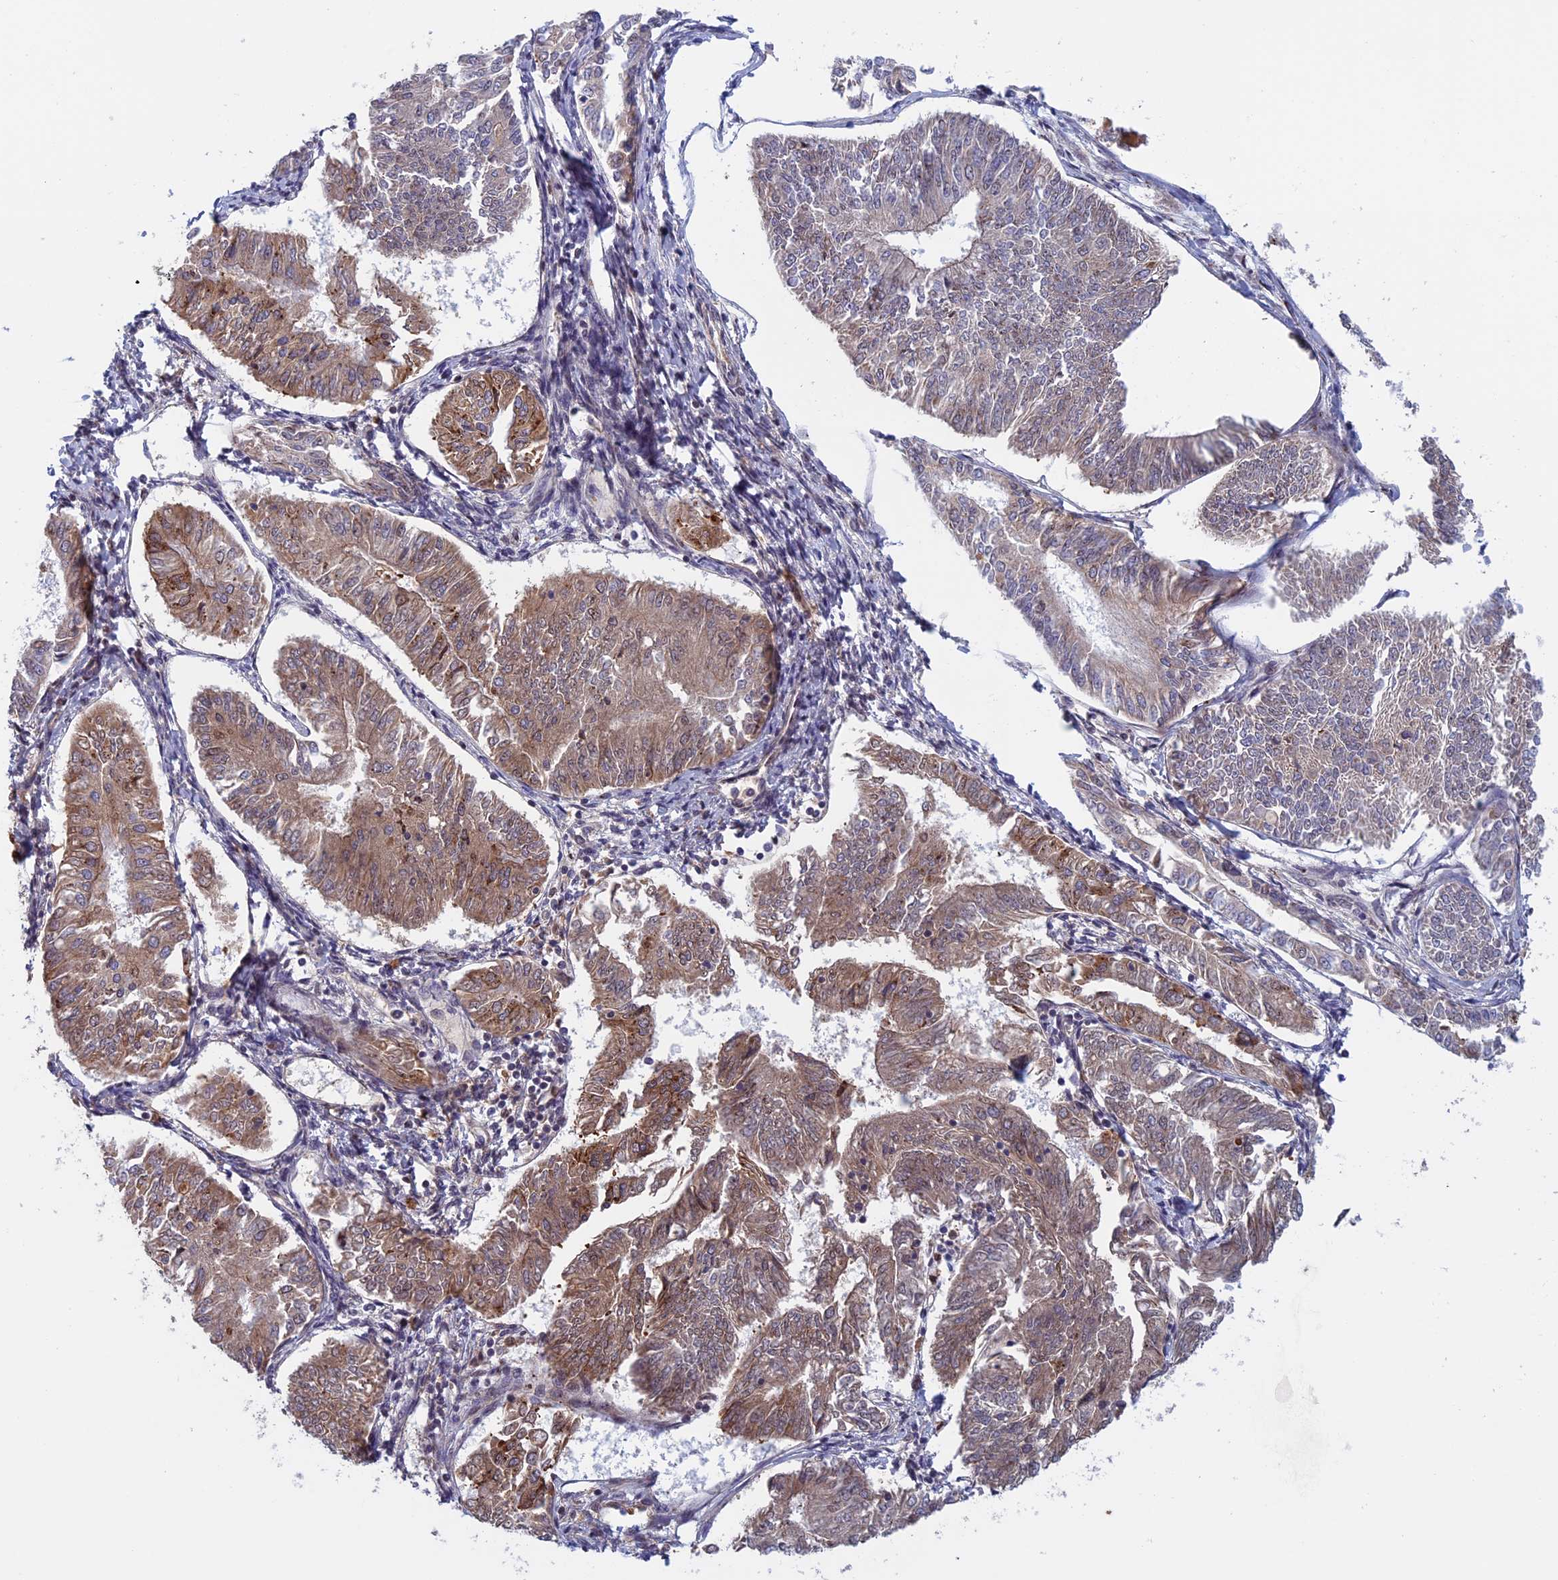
{"staining": {"intensity": "moderate", "quantity": "25%-75%", "location": "cytoplasmic/membranous"}, "tissue": "endometrial cancer", "cell_type": "Tumor cells", "image_type": "cancer", "snomed": [{"axis": "morphology", "description": "Adenocarcinoma, NOS"}, {"axis": "topography", "description": "Endometrium"}], "caption": "Endometrial cancer (adenocarcinoma) stained for a protein (brown) demonstrates moderate cytoplasmic/membranous positive staining in about 25%-75% of tumor cells.", "gene": "FADS1", "patient": {"sex": "female", "age": 58}}